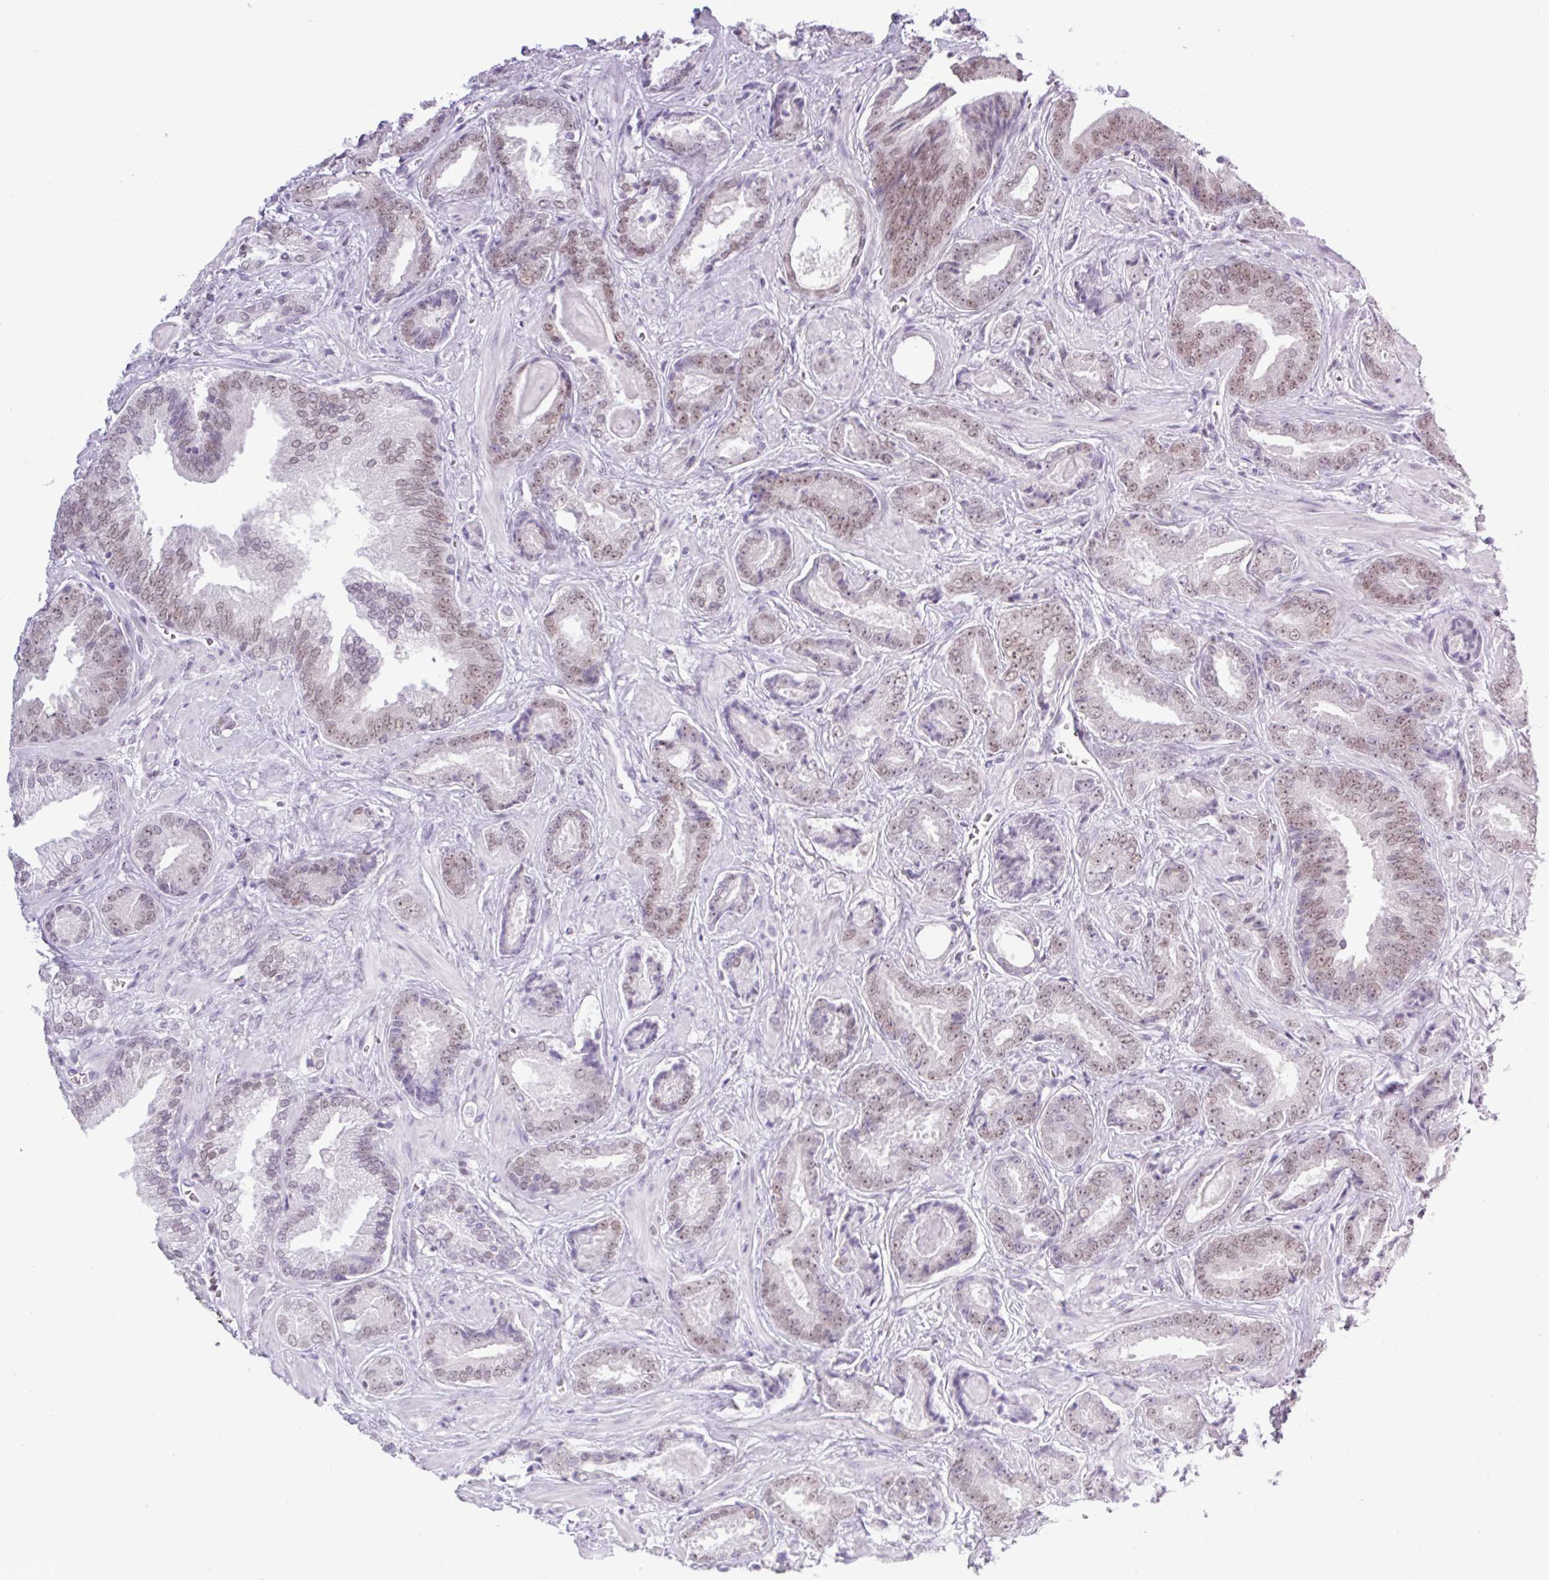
{"staining": {"intensity": "weak", "quantity": "25%-75%", "location": "nuclear"}, "tissue": "prostate cancer", "cell_type": "Tumor cells", "image_type": "cancer", "snomed": [{"axis": "morphology", "description": "Adenocarcinoma, Low grade"}, {"axis": "topography", "description": "Prostate"}], "caption": "High-magnification brightfield microscopy of prostate cancer stained with DAB (3,3'-diaminobenzidine) (brown) and counterstained with hematoxylin (blue). tumor cells exhibit weak nuclear expression is seen in about25%-75% of cells. Nuclei are stained in blue.", "gene": "TLE3", "patient": {"sex": "male", "age": 62}}